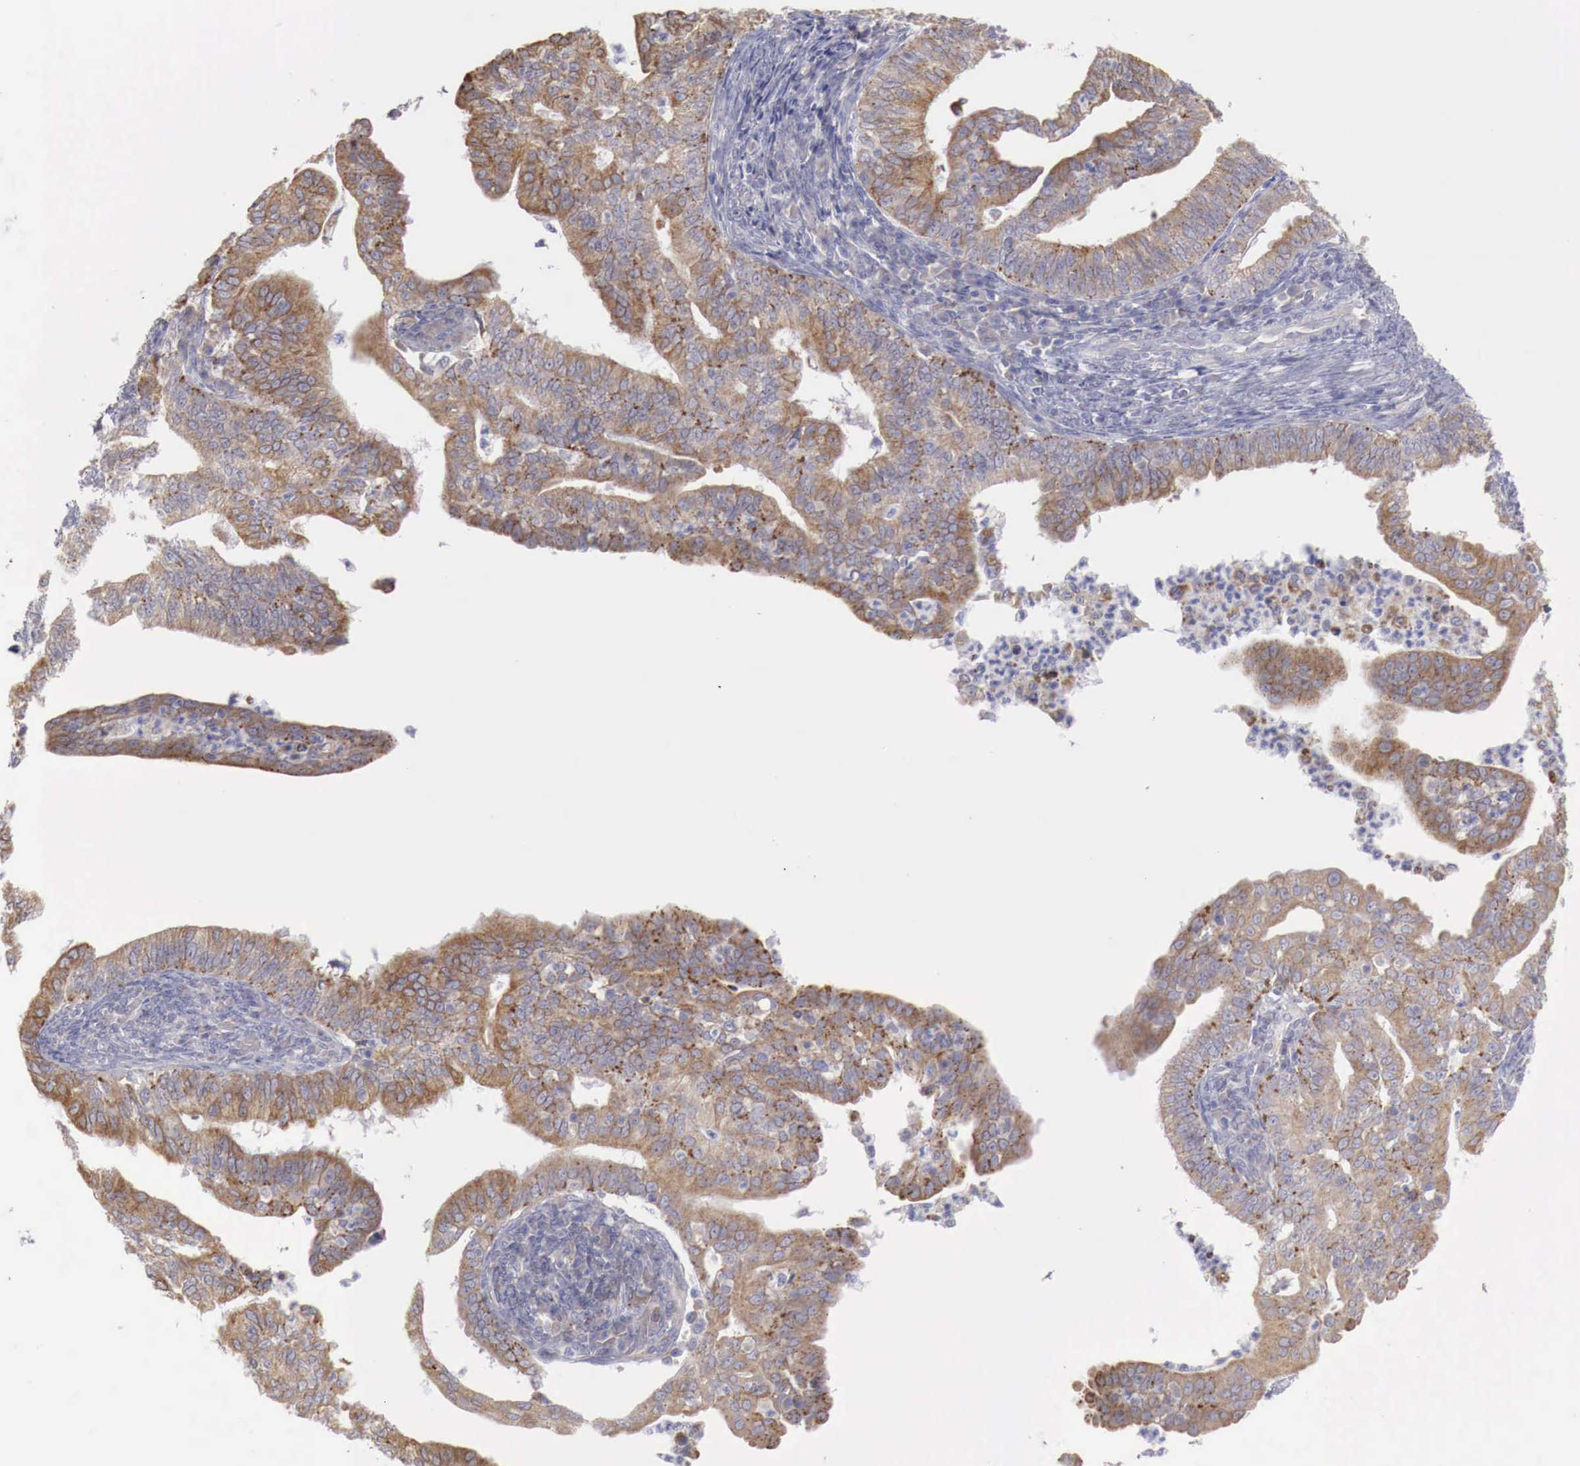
{"staining": {"intensity": "moderate", "quantity": ">75%", "location": "cytoplasmic/membranous"}, "tissue": "endometrial cancer", "cell_type": "Tumor cells", "image_type": "cancer", "snomed": [{"axis": "morphology", "description": "Adenocarcinoma, NOS"}, {"axis": "topography", "description": "Endometrium"}], "caption": "Human endometrial cancer stained with a brown dye reveals moderate cytoplasmic/membranous positive expression in about >75% of tumor cells.", "gene": "NSDHL", "patient": {"sex": "female", "age": 66}}